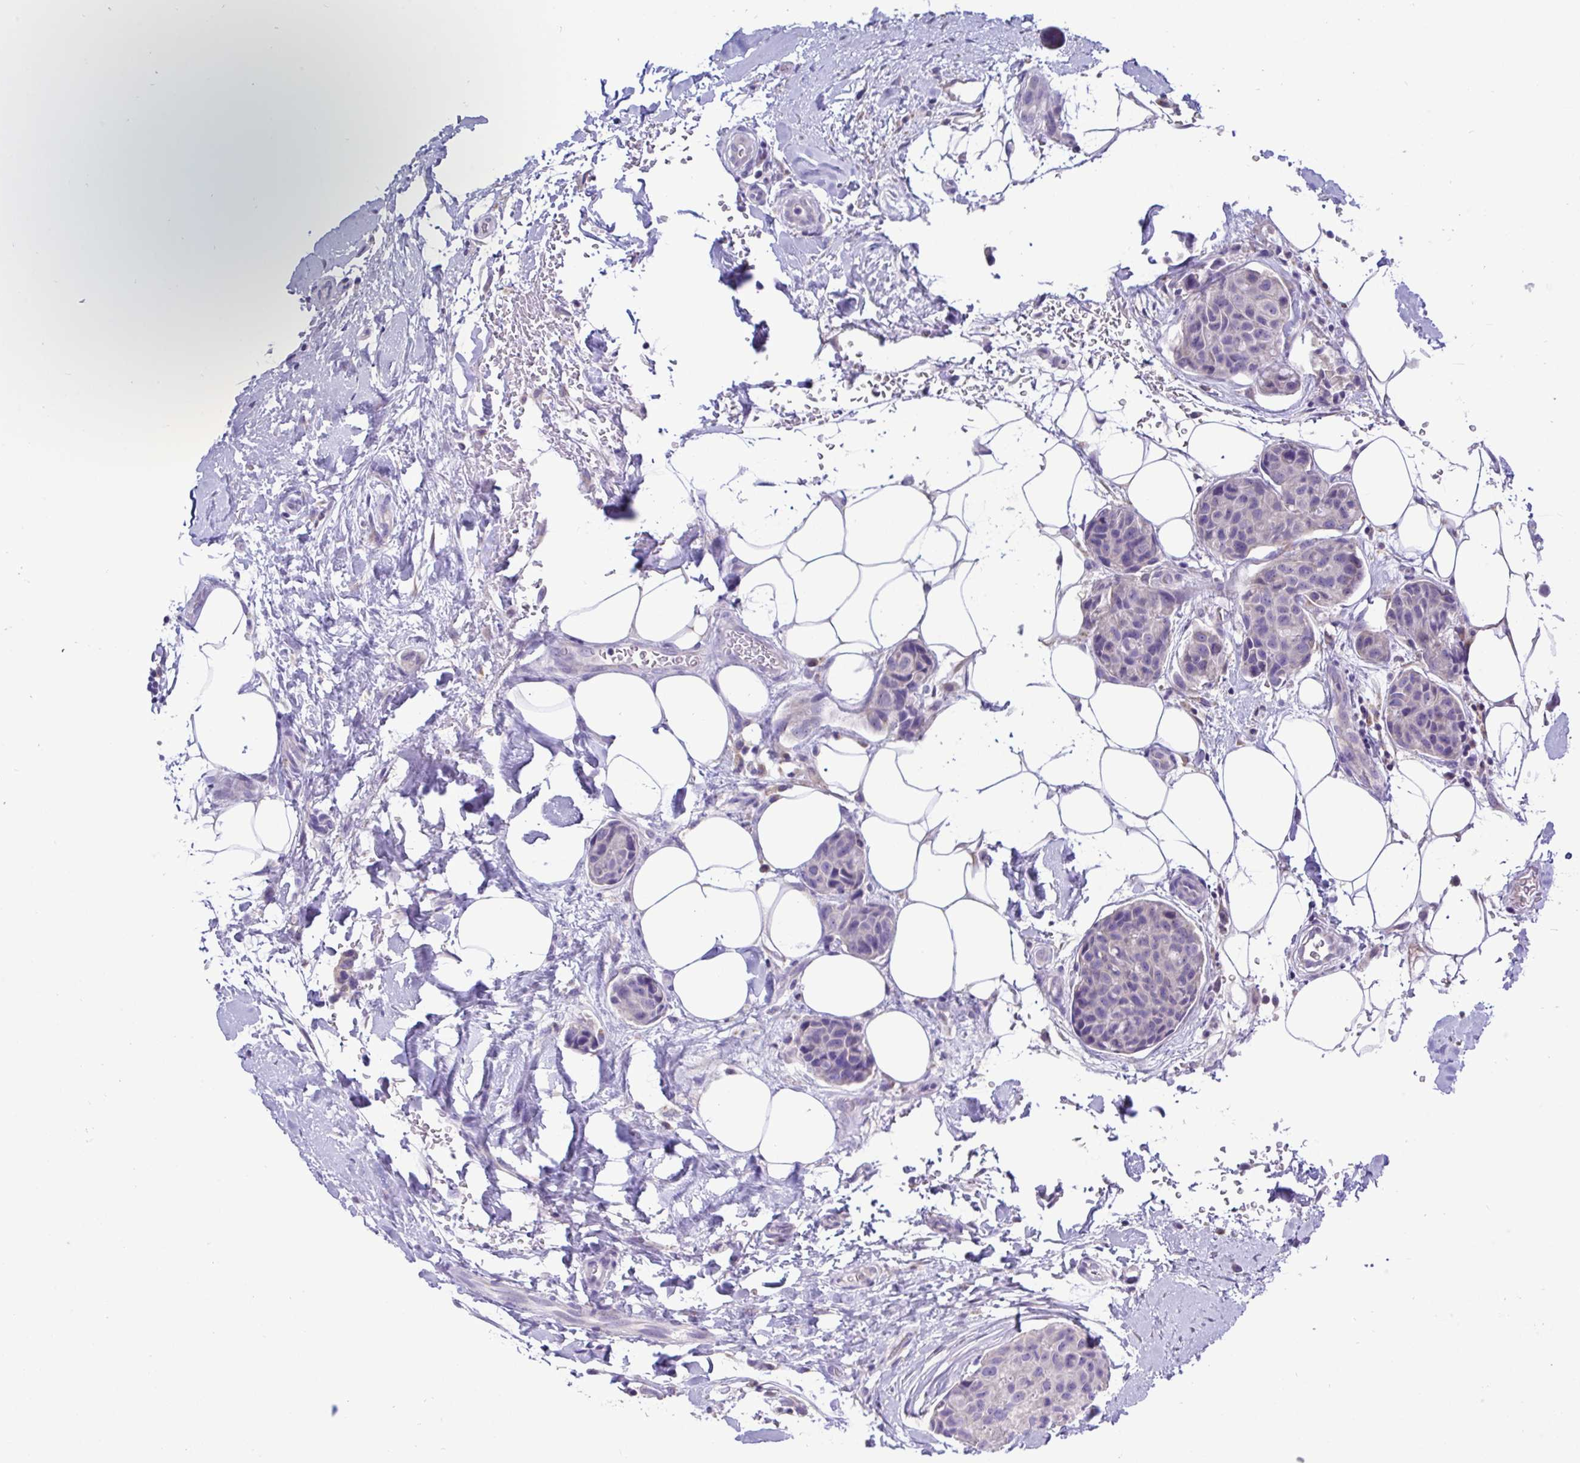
{"staining": {"intensity": "negative", "quantity": "none", "location": "none"}, "tissue": "breast cancer", "cell_type": "Tumor cells", "image_type": "cancer", "snomed": [{"axis": "morphology", "description": "Duct carcinoma"}, {"axis": "topography", "description": "Breast"}, {"axis": "topography", "description": "Lymph node"}], "caption": "Tumor cells are negative for brown protein staining in breast intraductal carcinoma.", "gene": "ST8SIA2", "patient": {"sex": "female", "age": 80}}